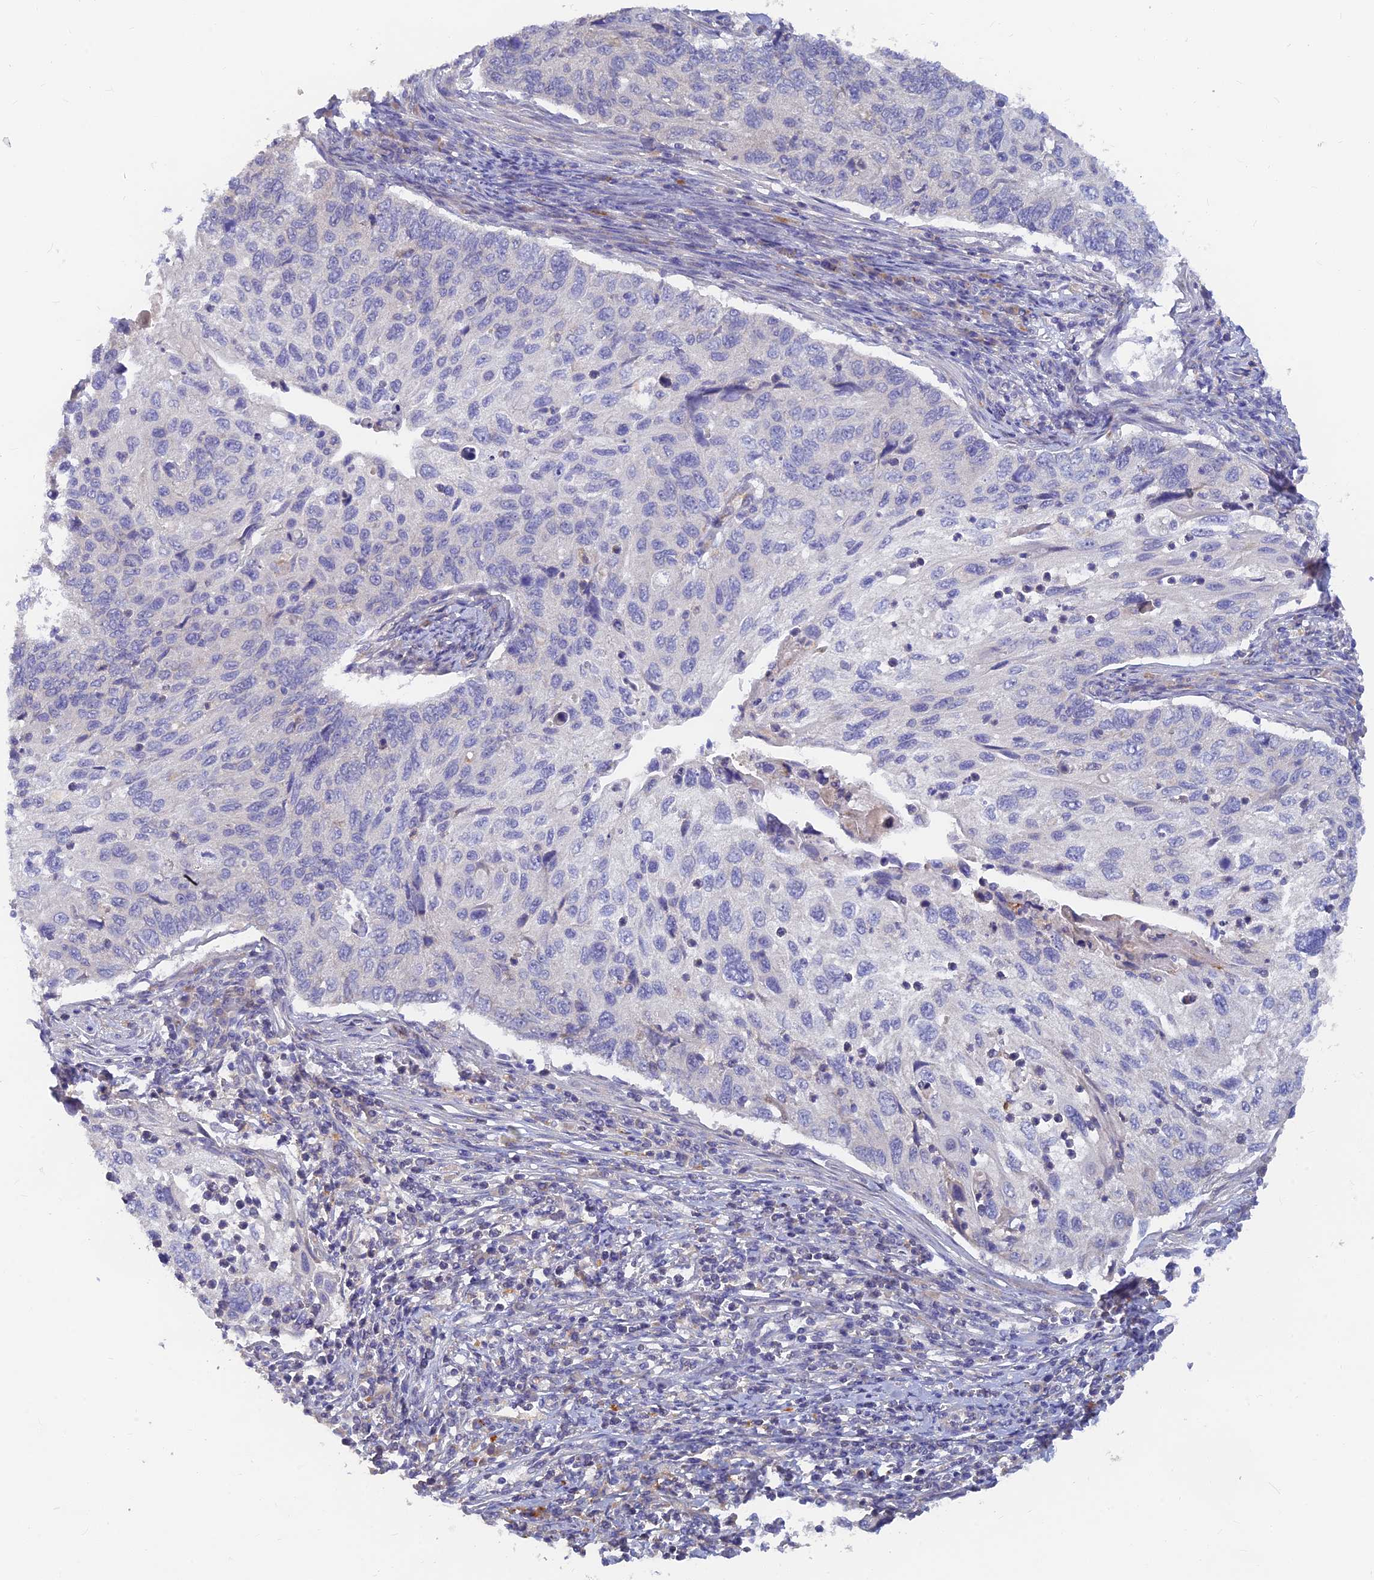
{"staining": {"intensity": "negative", "quantity": "none", "location": "none"}, "tissue": "cervical cancer", "cell_type": "Tumor cells", "image_type": "cancer", "snomed": [{"axis": "morphology", "description": "Squamous cell carcinoma, NOS"}, {"axis": "topography", "description": "Cervix"}], "caption": "Immunohistochemistry (IHC) of cervical squamous cell carcinoma reveals no staining in tumor cells.", "gene": "ARRDC1", "patient": {"sex": "female", "age": 70}}